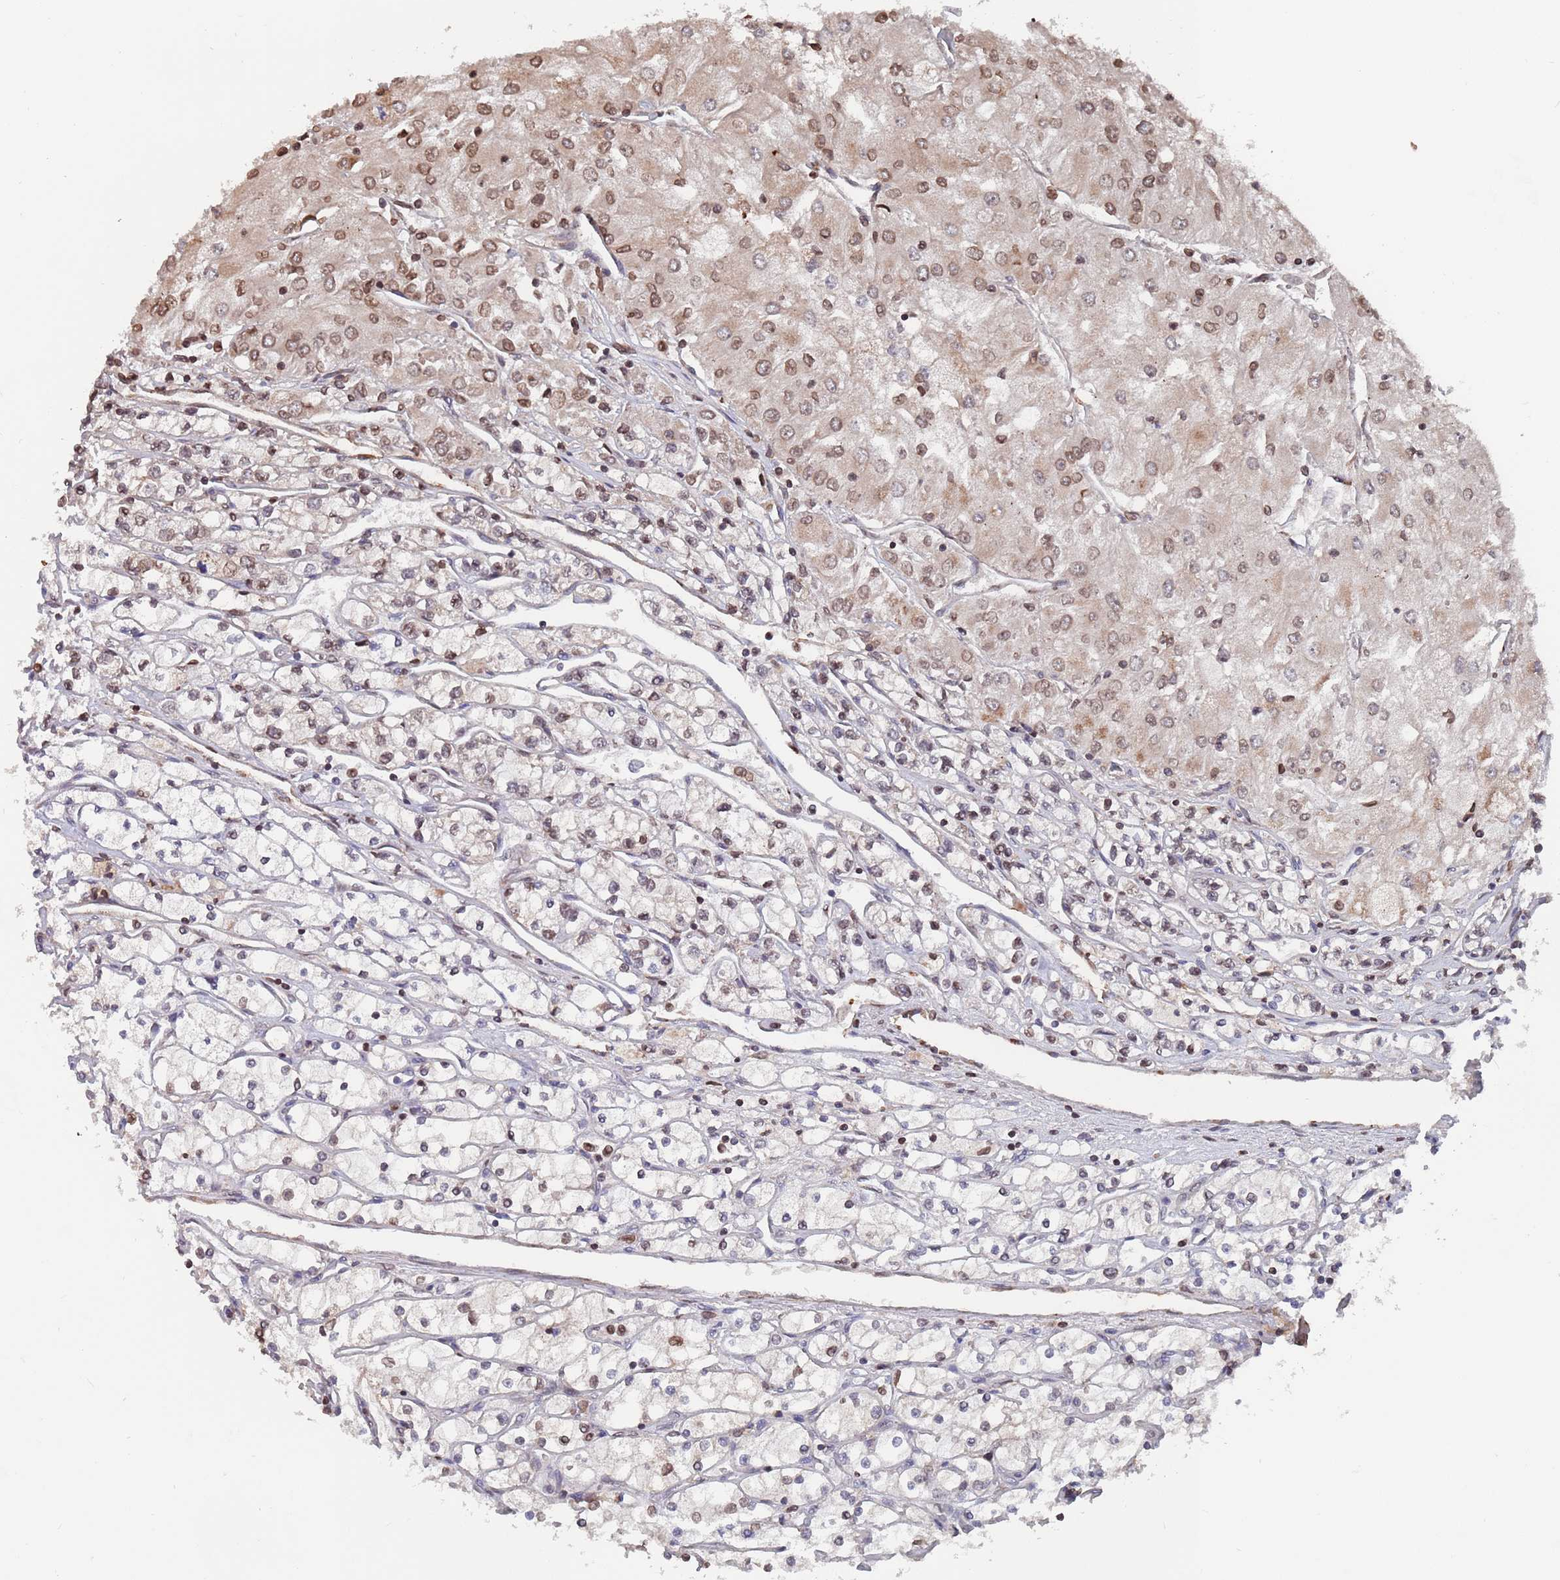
{"staining": {"intensity": "moderate", "quantity": "<25%", "location": "cytoplasmic/membranous,nuclear"}, "tissue": "renal cancer", "cell_type": "Tumor cells", "image_type": "cancer", "snomed": [{"axis": "morphology", "description": "Adenocarcinoma, NOS"}, {"axis": "topography", "description": "Kidney"}], "caption": "Renal adenocarcinoma stained with IHC exhibits moderate cytoplasmic/membranous and nuclear positivity in approximately <25% of tumor cells.", "gene": "SDHAF3", "patient": {"sex": "male", "age": 80}}